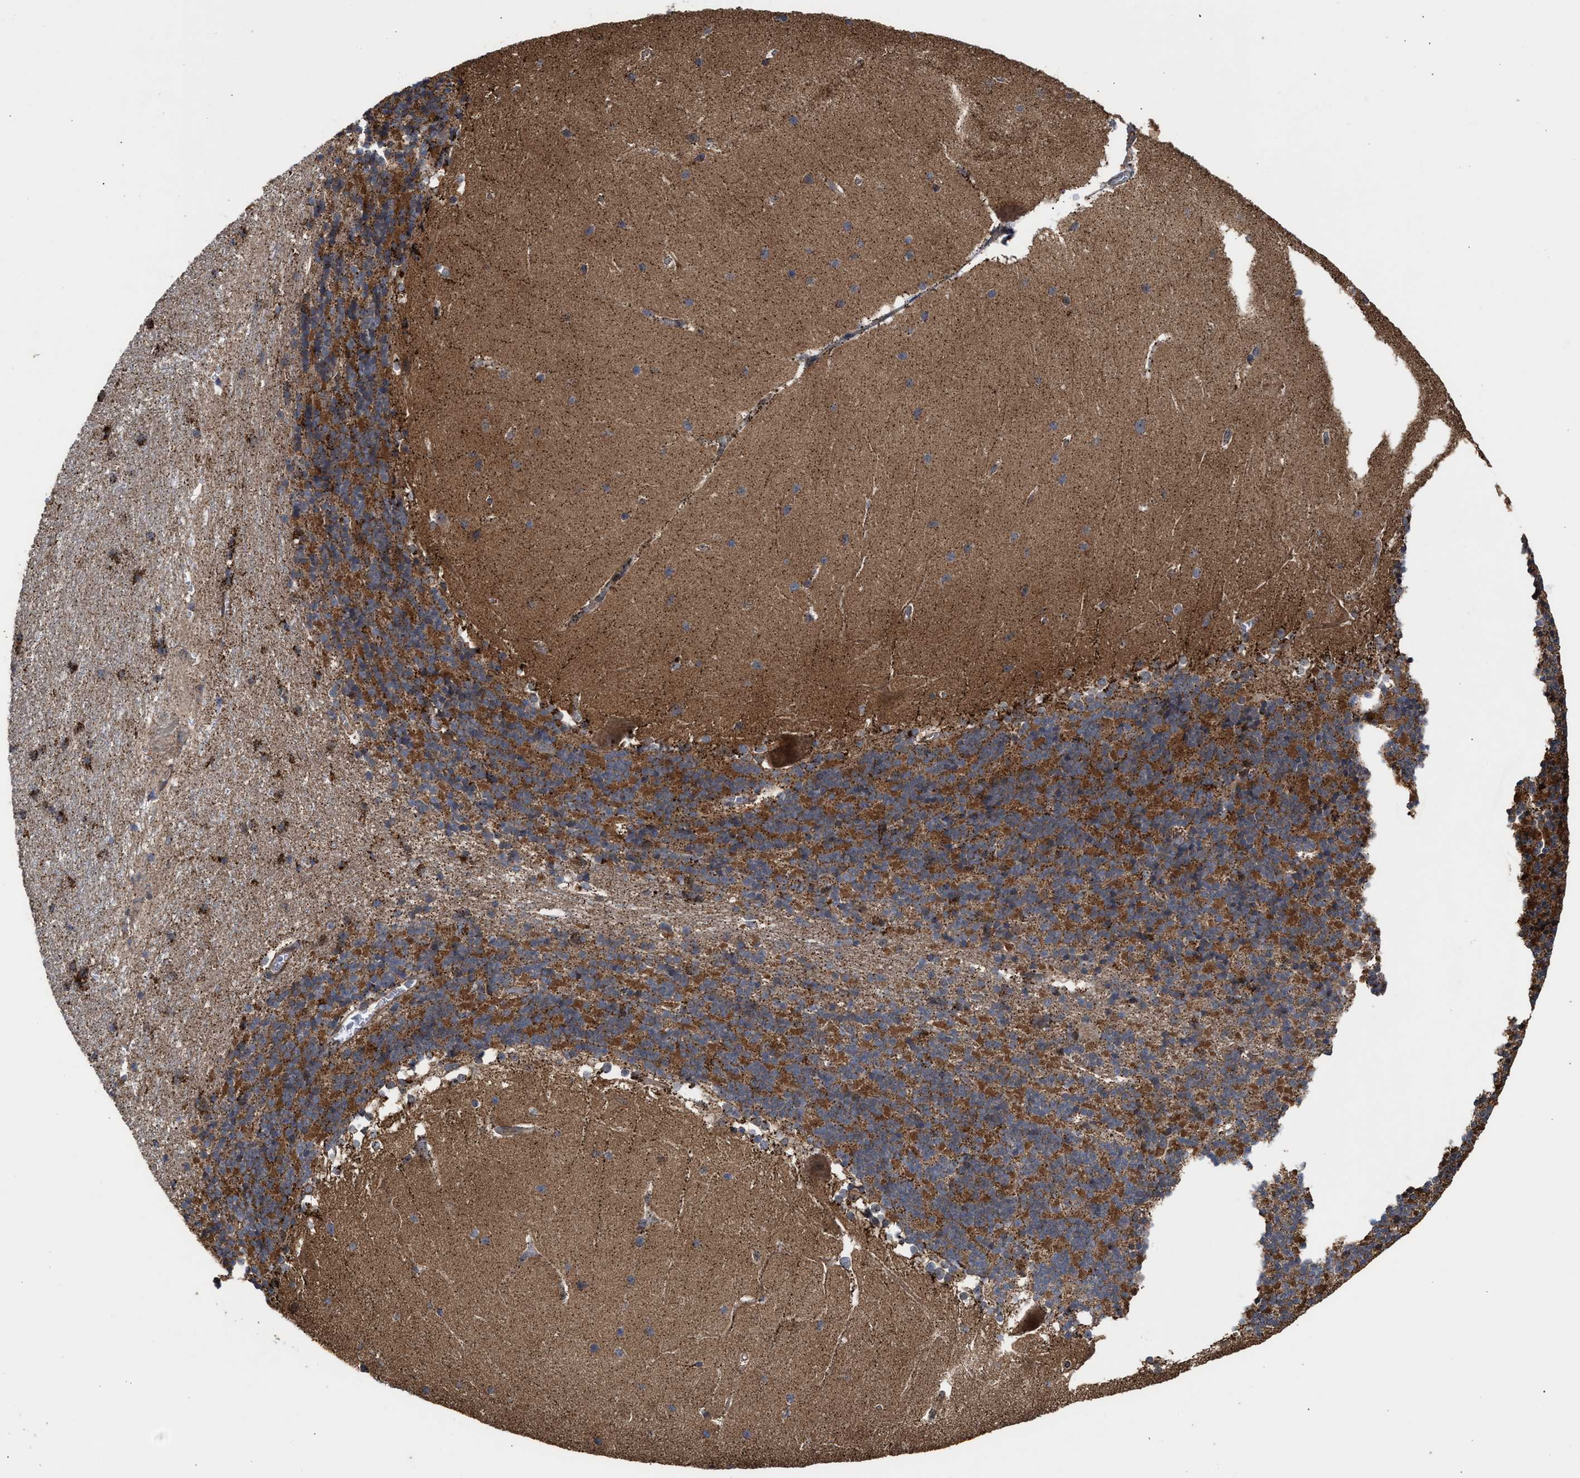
{"staining": {"intensity": "strong", "quantity": ">75%", "location": "cytoplasmic/membranous"}, "tissue": "cerebellum", "cell_type": "Cells in granular layer", "image_type": "normal", "snomed": [{"axis": "morphology", "description": "Normal tissue, NOS"}, {"axis": "topography", "description": "Cerebellum"}], "caption": "Immunohistochemical staining of unremarkable cerebellum displays >75% levels of strong cytoplasmic/membranous protein staining in about >75% of cells in granular layer. Using DAB (brown) and hematoxylin (blue) stains, captured at high magnification using brightfield microscopy.", "gene": "EXOSC2", "patient": {"sex": "female", "age": 19}}